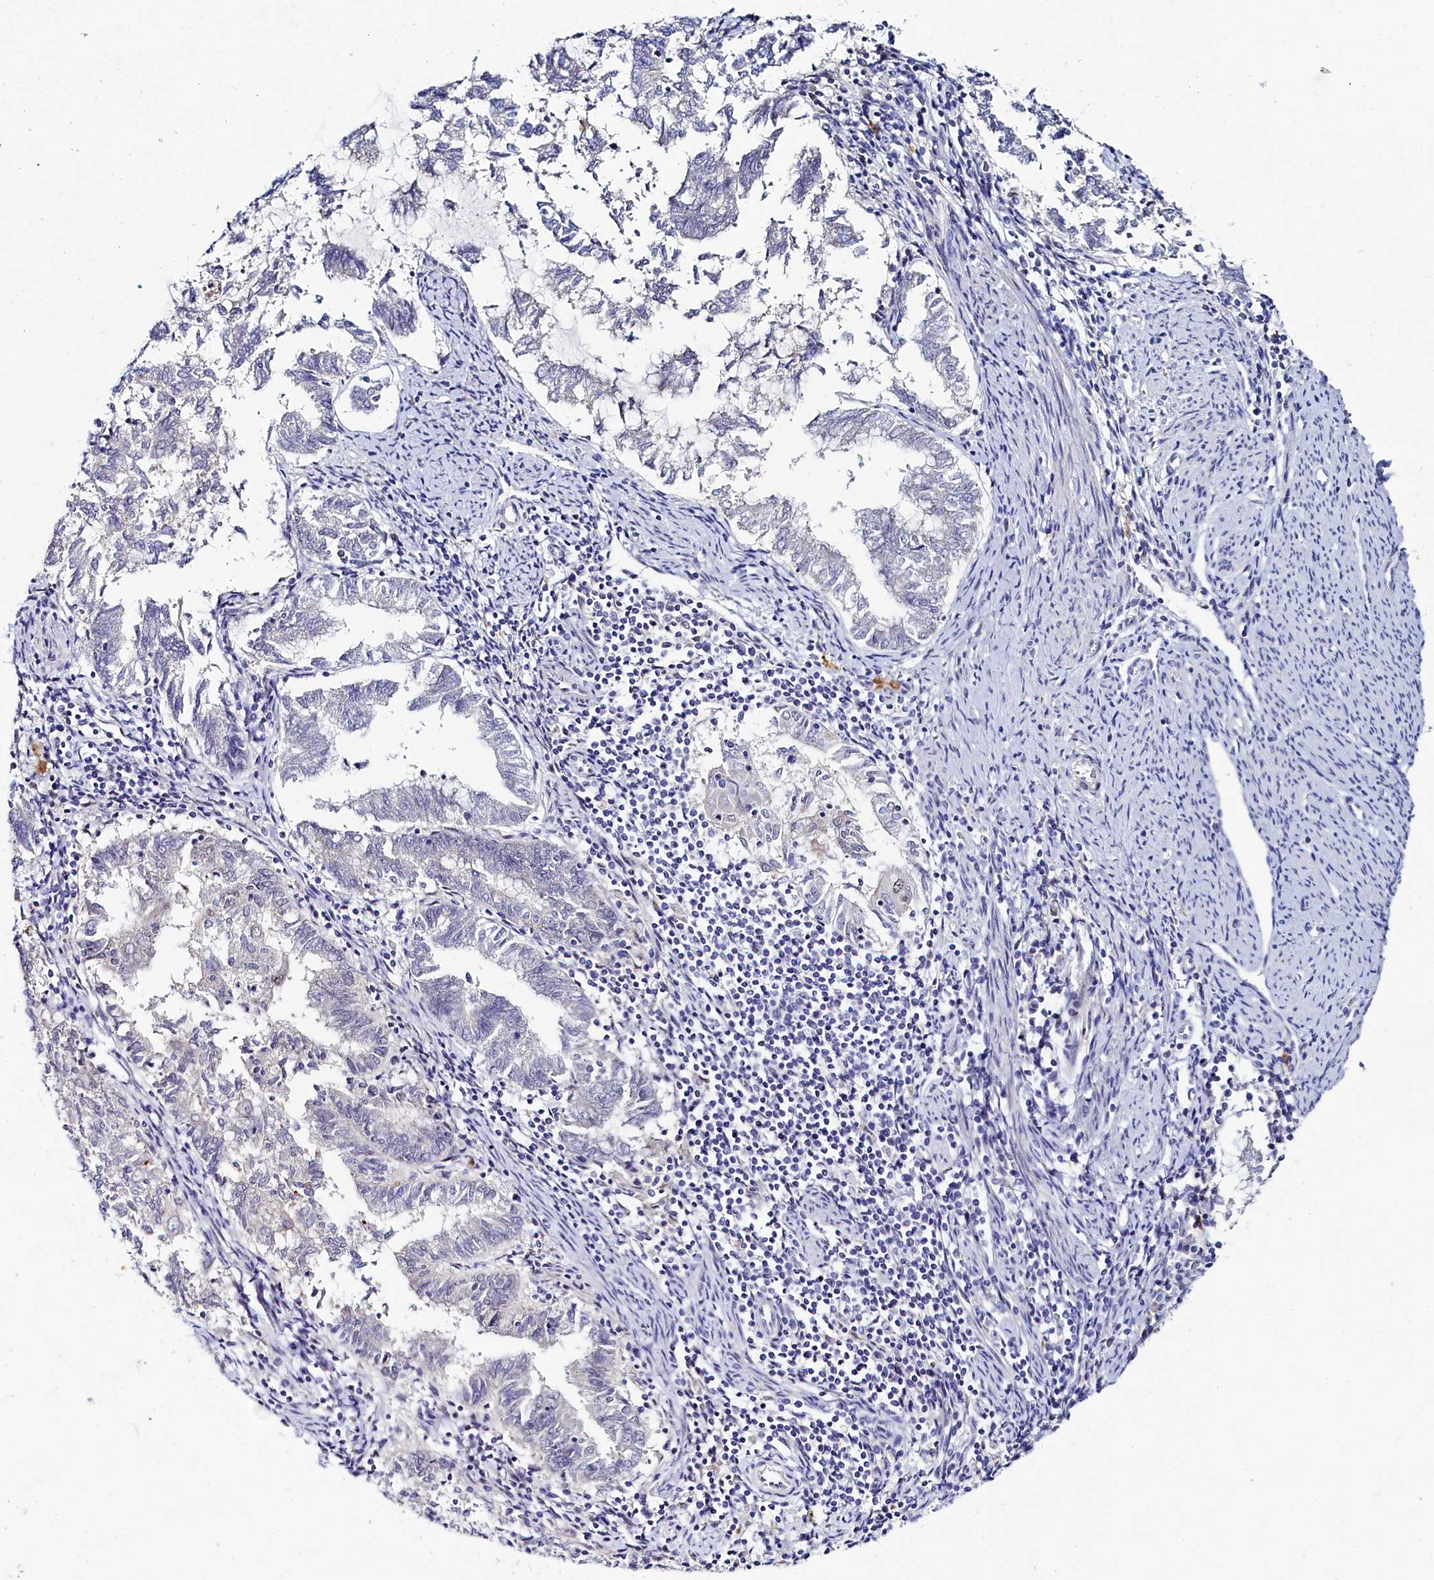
{"staining": {"intensity": "negative", "quantity": "none", "location": "none"}, "tissue": "endometrial cancer", "cell_type": "Tumor cells", "image_type": "cancer", "snomed": [{"axis": "morphology", "description": "Adenocarcinoma, NOS"}, {"axis": "topography", "description": "Endometrium"}], "caption": "DAB (3,3'-diaminobenzidine) immunohistochemical staining of human adenocarcinoma (endometrial) shows no significant expression in tumor cells.", "gene": "ASTE1", "patient": {"sex": "female", "age": 79}}